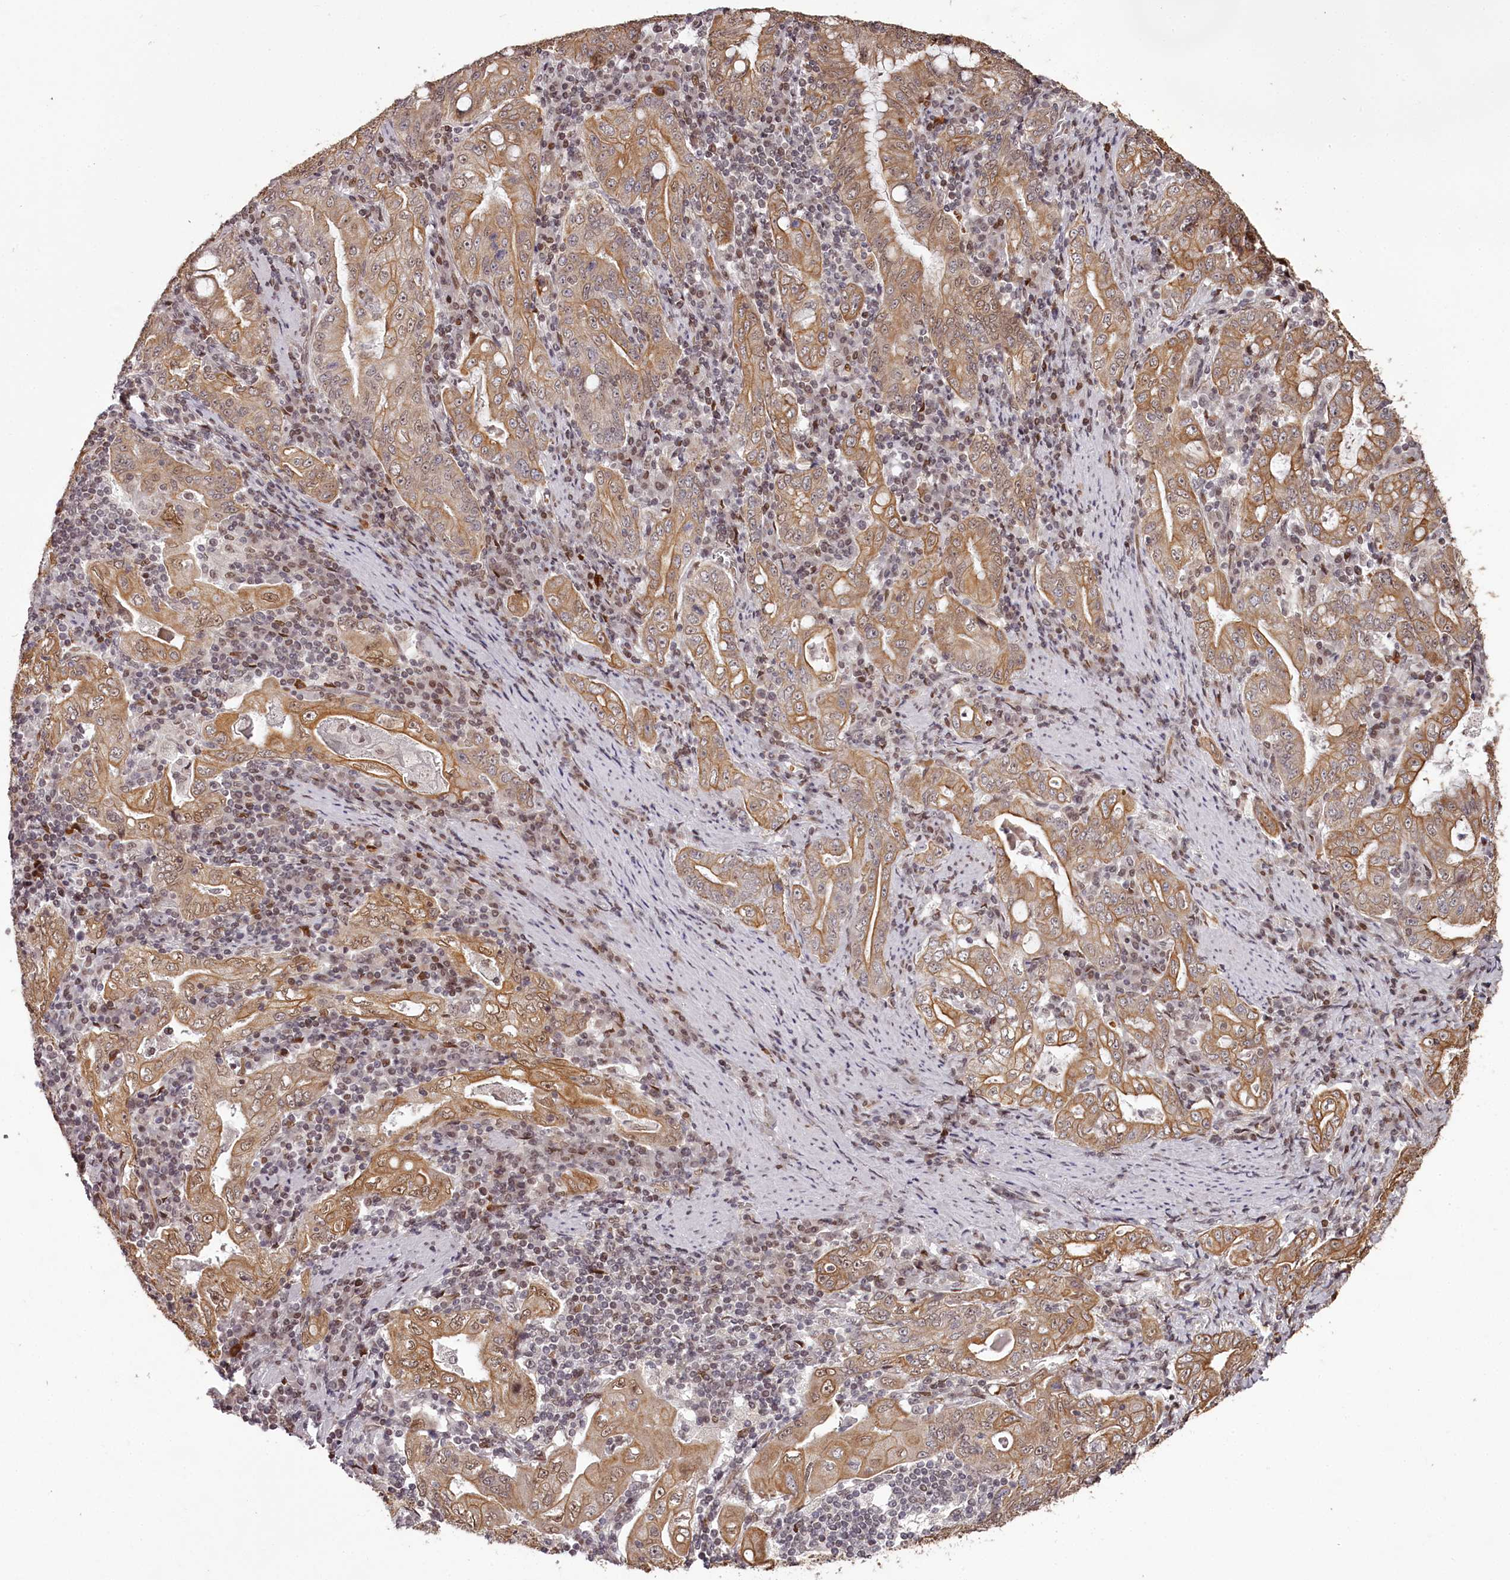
{"staining": {"intensity": "moderate", "quantity": ">75%", "location": "cytoplasmic/membranous"}, "tissue": "stomach cancer", "cell_type": "Tumor cells", "image_type": "cancer", "snomed": [{"axis": "morphology", "description": "Normal tissue, NOS"}, {"axis": "morphology", "description": "Adenocarcinoma, NOS"}, {"axis": "topography", "description": "Esophagus"}, {"axis": "topography", "description": "Stomach, upper"}, {"axis": "topography", "description": "Peripheral nerve tissue"}], "caption": "Protein positivity by immunohistochemistry reveals moderate cytoplasmic/membranous expression in approximately >75% of tumor cells in stomach adenocarcinoma. The staining was performed using DAB, with brown indicating positive protein expression. Nuclei are stained blue with hematoxylin.", "gene": "THYN1", "patient": {"sex": "male", "age": 62}}